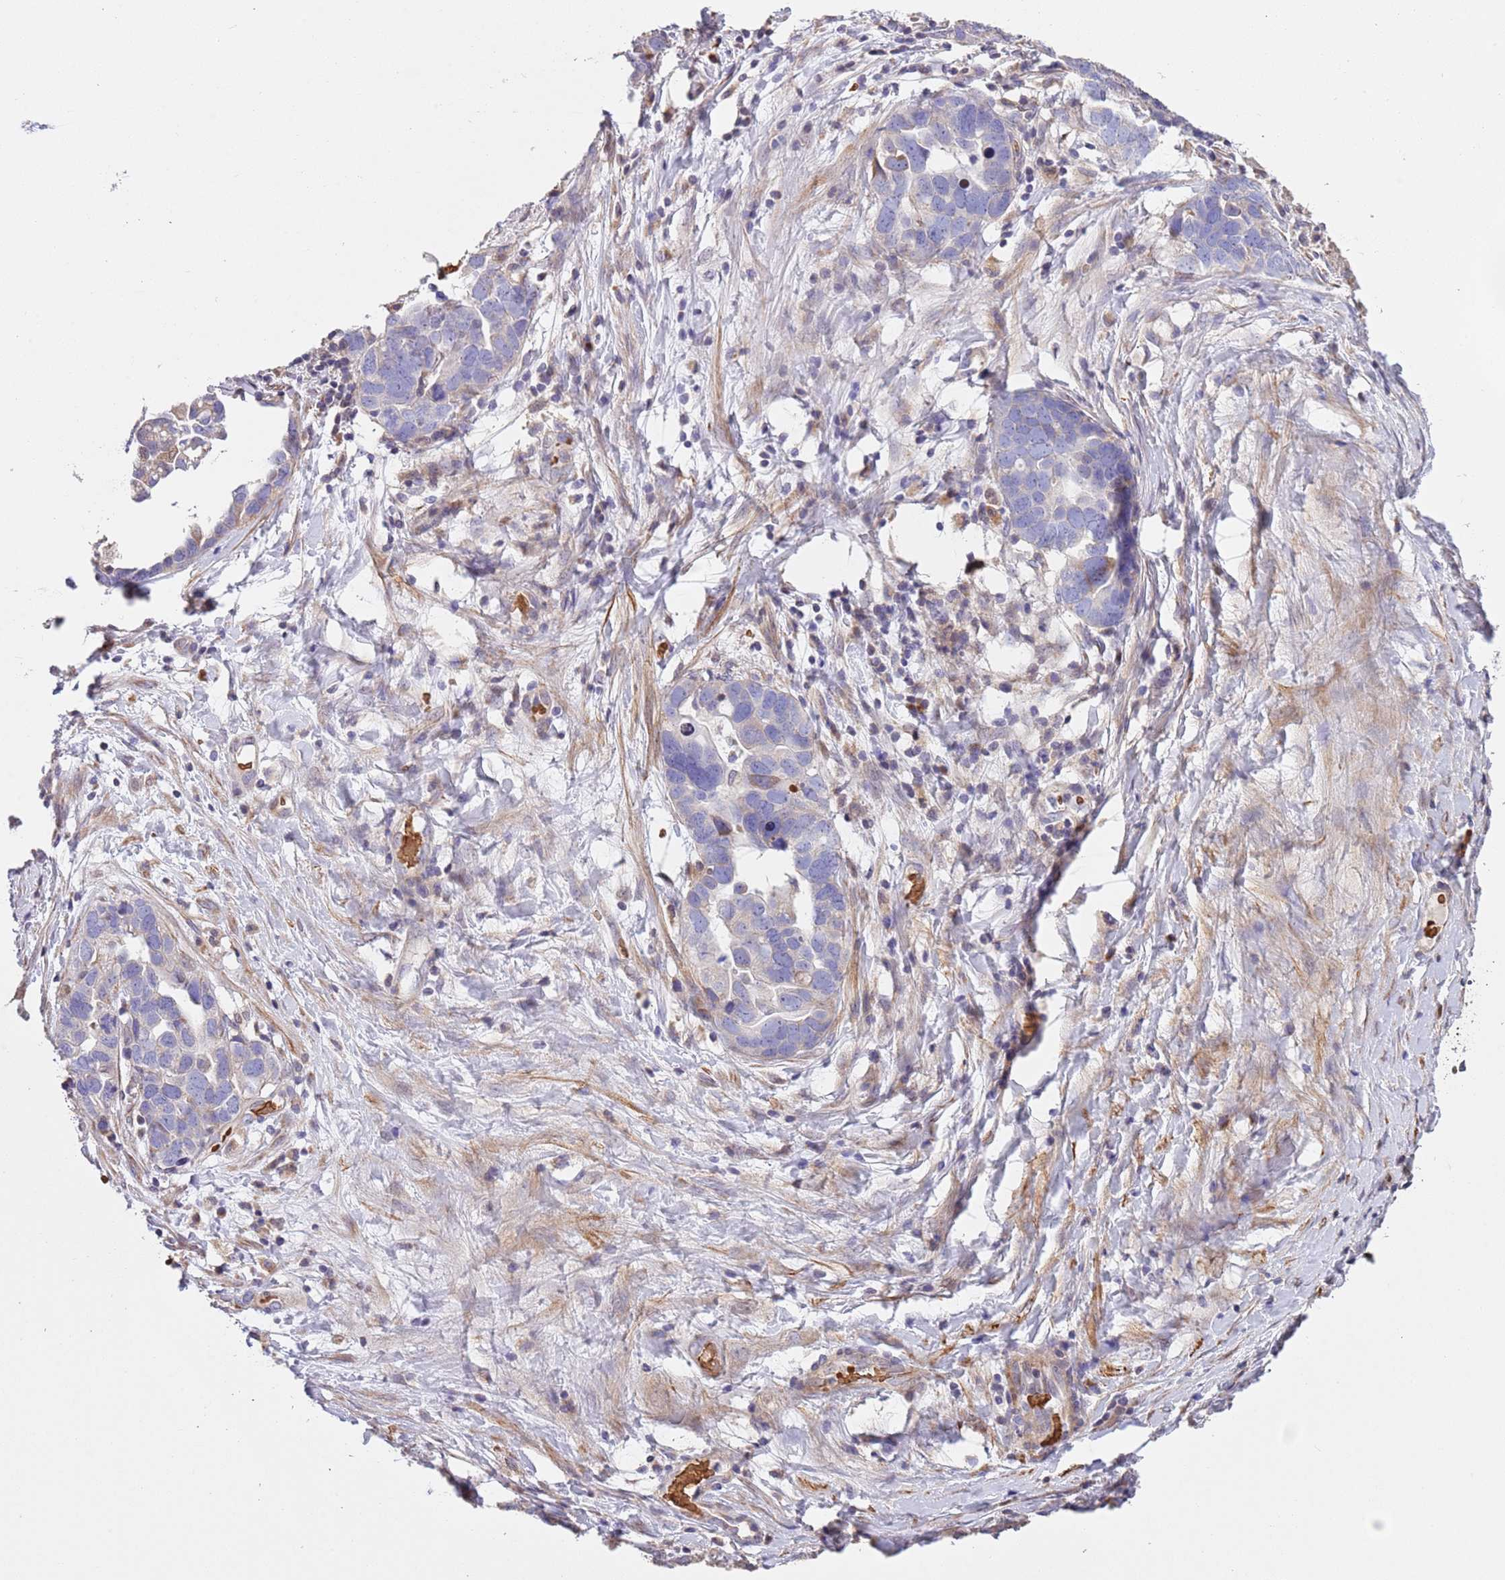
{"staining": {"intensity": "negative", "quantity": "none", "location": "none"}, "tissue": "ovarian cancer", "cell_type": "Tumor cells", "image_type": "cancer", "snomed": [{"axis": "morphology", "description": "Cystadenocarcinoma, serous, NOS"}, {"axis": "topography", "description": "Ovary"}], "caption": "Tumor cells are negative for brown protein staining in ovarian cancer.", "gene": "PIGA", "patient": {"sex": "female", "age": 54}}